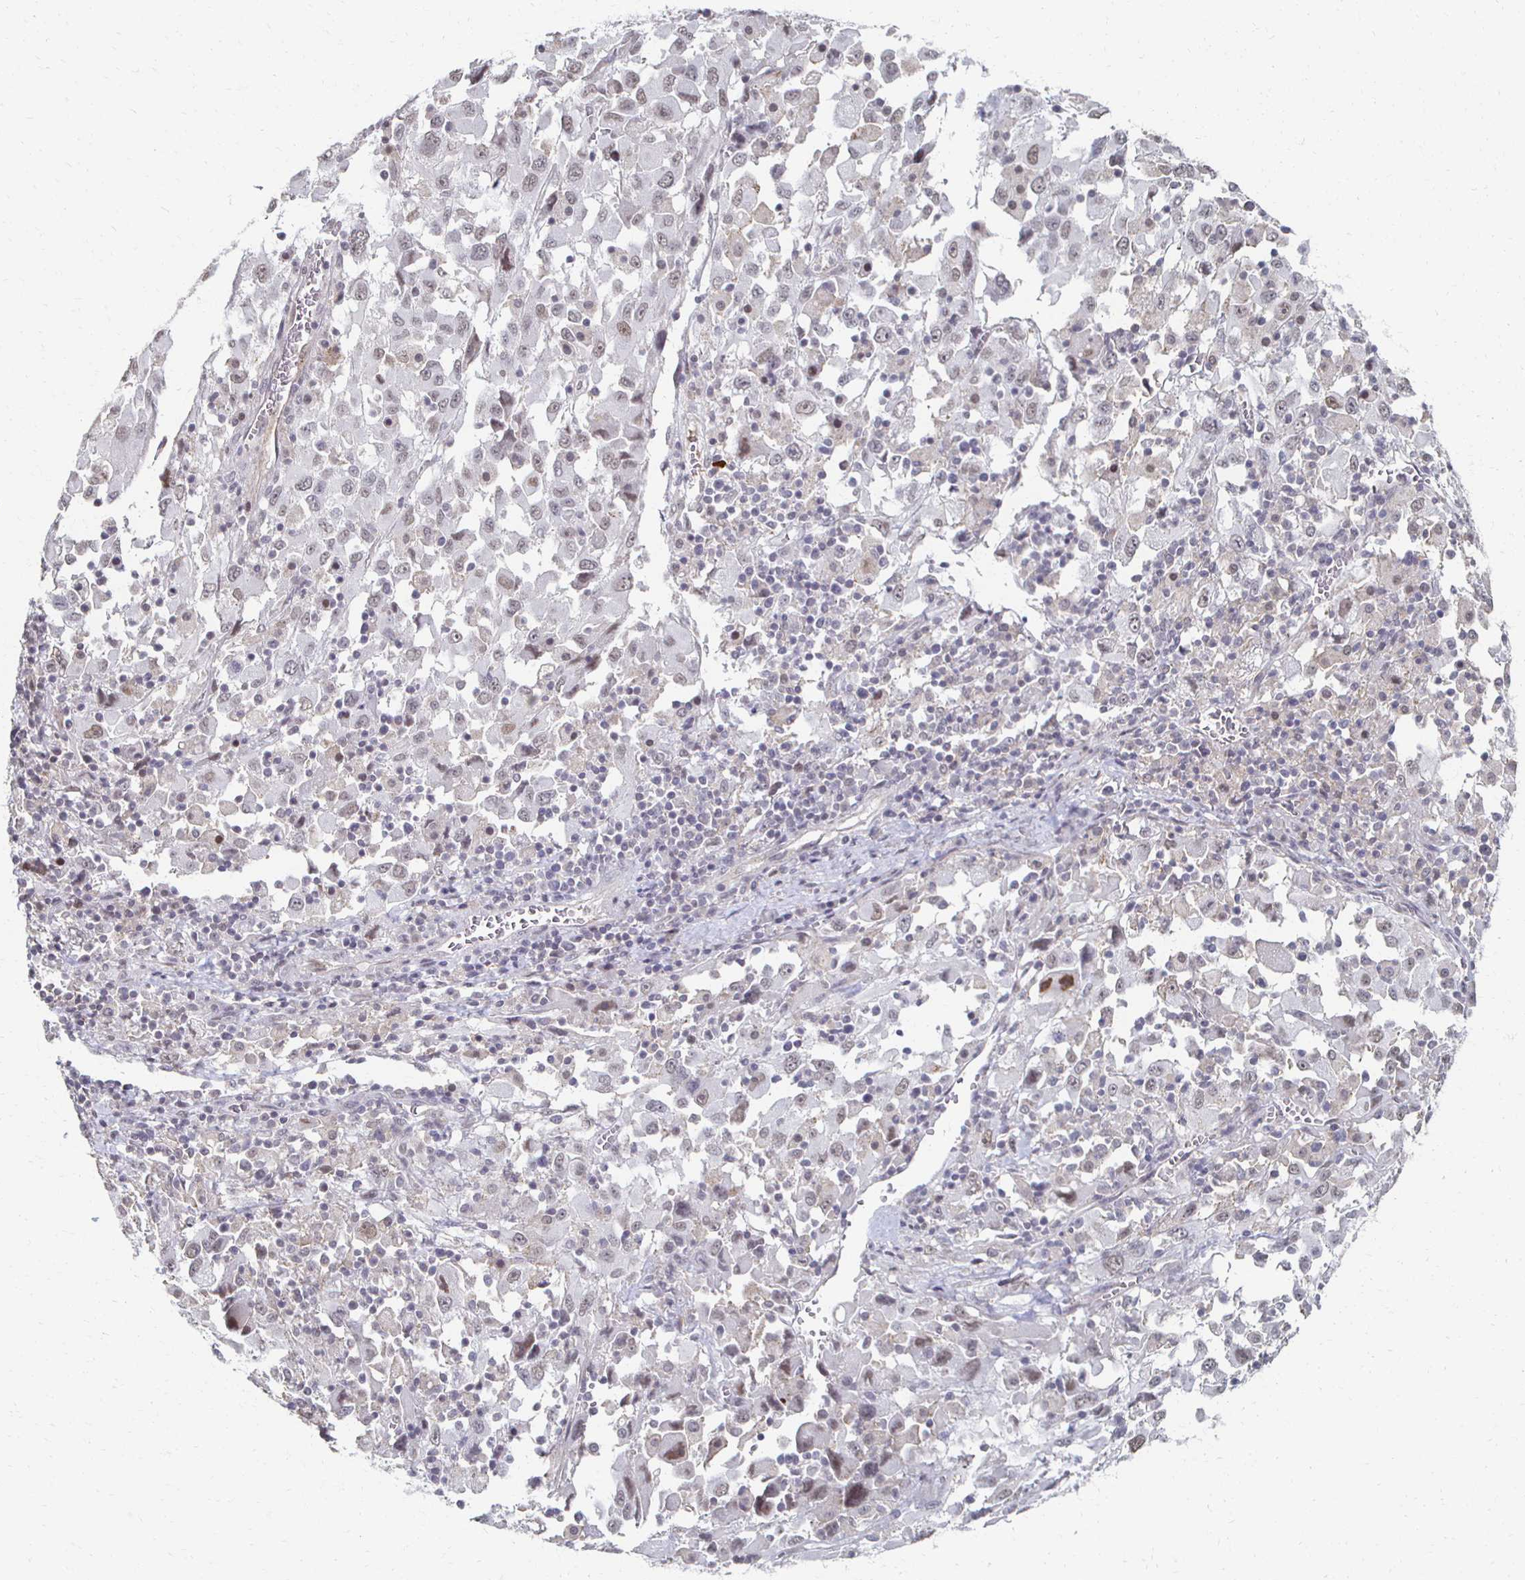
{"staining": {"intensity": "weak", "quantity": ">75%", "location": "nuclear"}, "tissue": "melanoma", "cell_type": "Tumor cells", "image_type": "cancer", "snomed": [{"axis": "morphology", "description": "Malignant melanoma, Metastatic site"}, {"axis": "topography", "description": "Soft tissue"}], "caption": "IHC photomicrograph of neoplastic tissue: malignant melanoma (metastatic site) stained using IHC demonstrates low levels of weak protein expression localized specifically in the nuclear of tumor cells, appearing as a nuclear brown color.", "gene": "DAB1", "patient": {"sex": "male", "age": 50}}